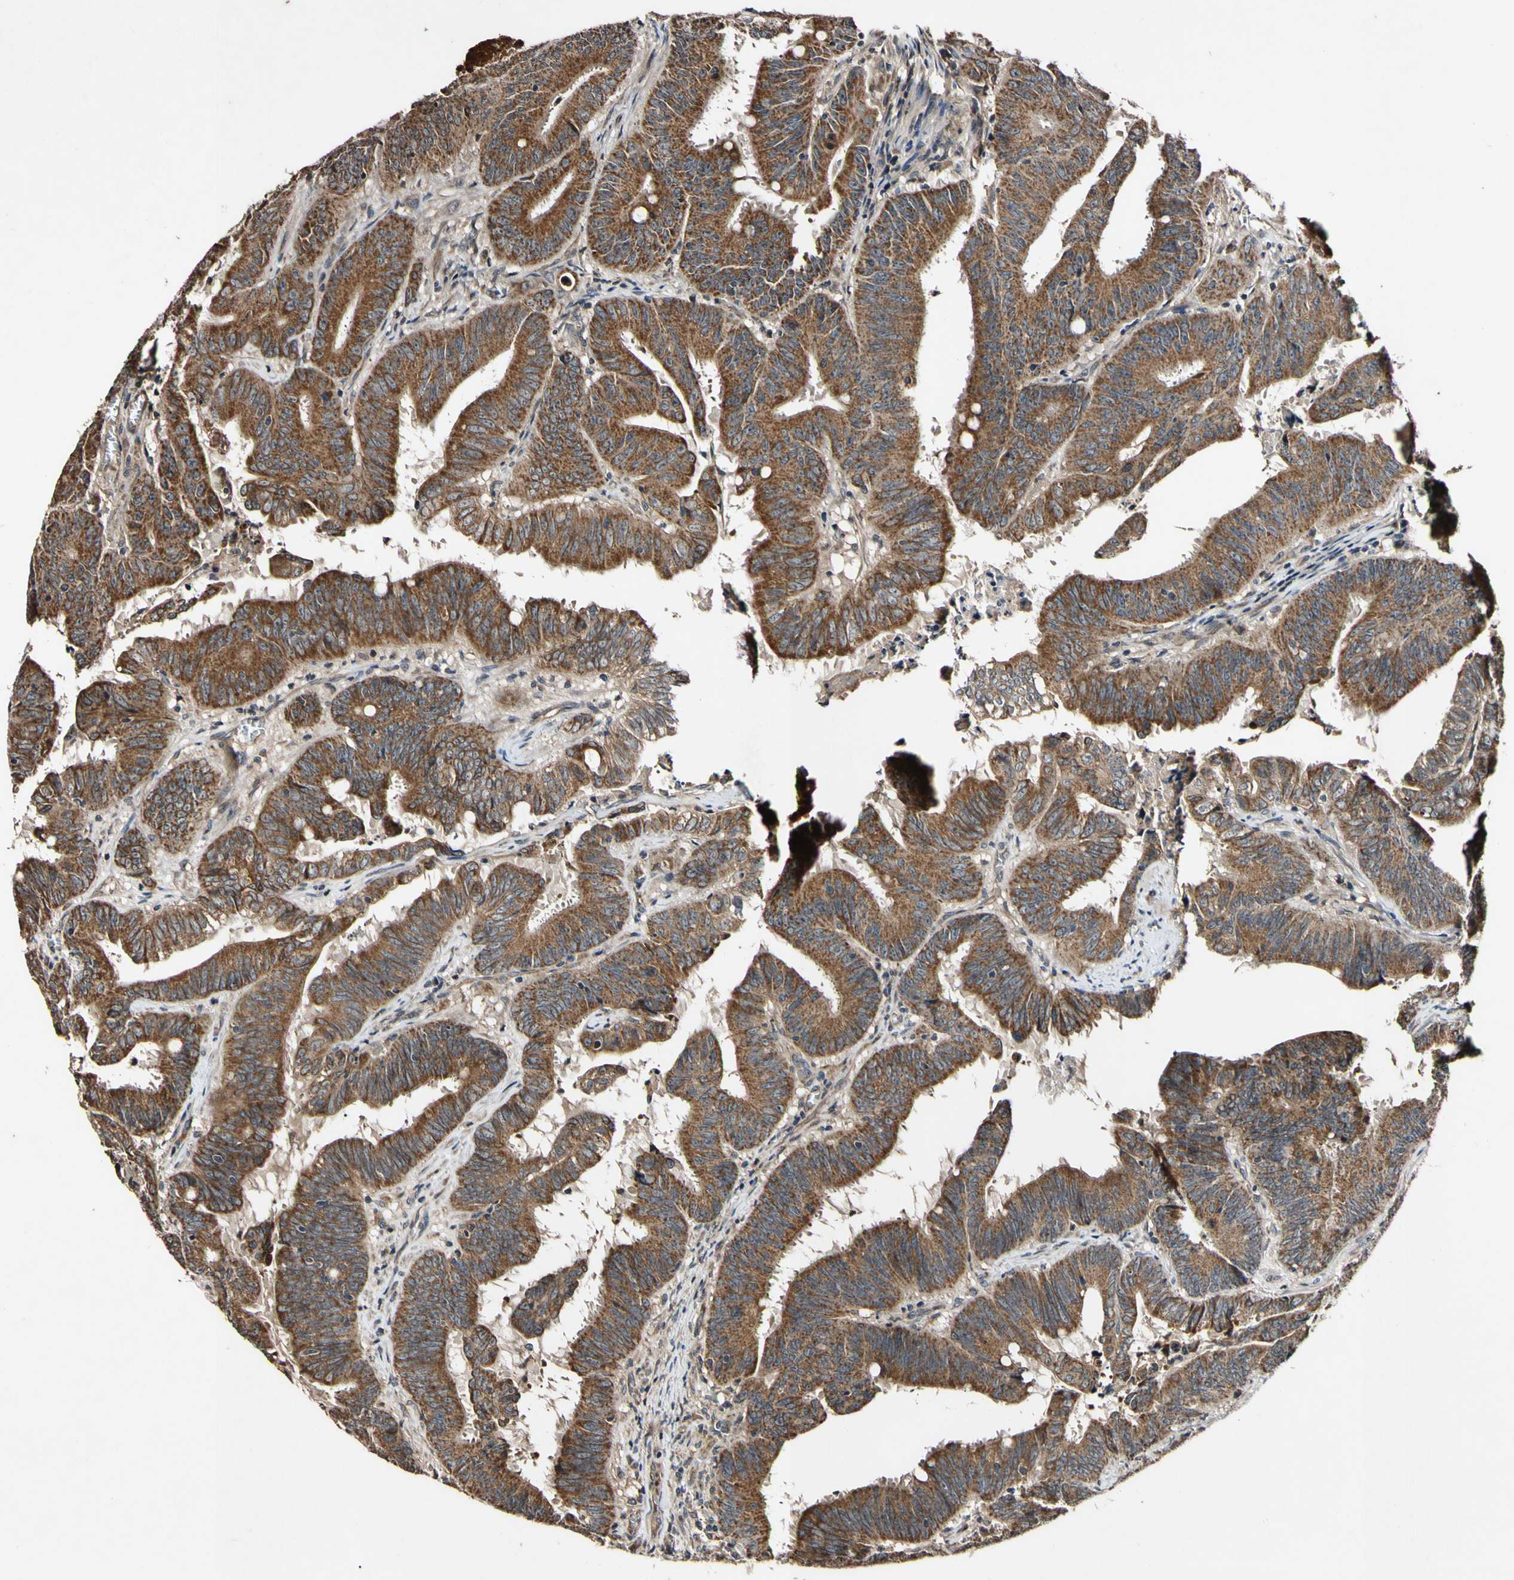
{"staining": {"intensity": "strong", "quantity": ">75%", "location": "cytoplasmic/membranous"}, "tissue": "colorectal cancer", "cell_type": "Tumor cells", "image_type": "cancer", "snomed": [{"axis": "morphology", "description": "Adenocarcinoma, NOS"}, {"axis": "topography", "description": "Colon"}], "caption": "This photomicrograph displays immunohistochemistry (IHC) staining of adenocarcinoma (colorectal), with high strong cytoplasmic/membranous expression in about >75% of tumor cells.", "gene": "PLAT", "patient": {"sex": "male", "age": 45}}